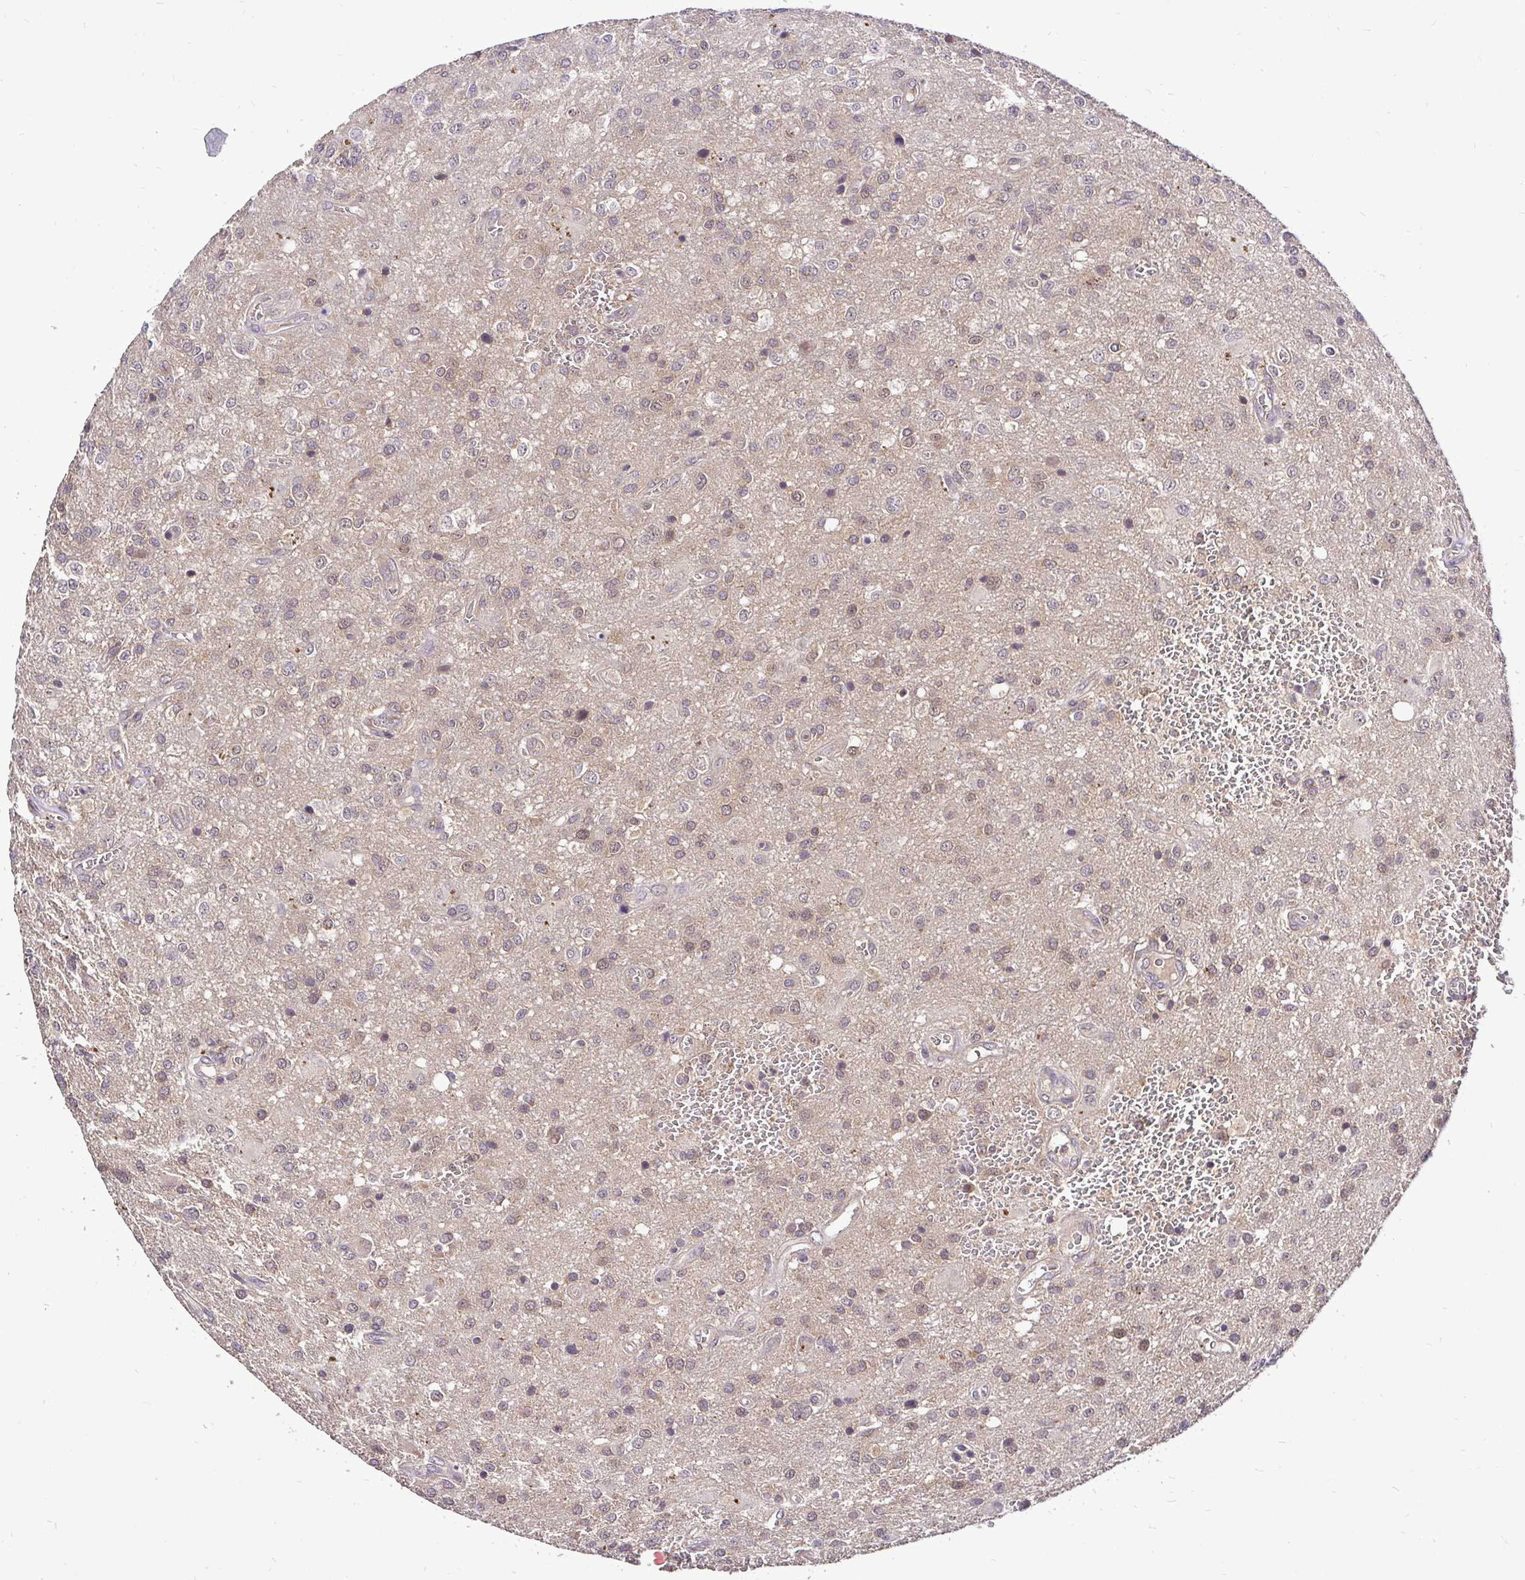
{"staining": {"intensity": "weak", "quantity": "25%-75%", "location": "cytoplasmic/membranous,nuclear"}, "tissue": "glioma", "cell_type": "Tumor cells", "image_type": "cancer", "snomed": [{"axis": "morphology", "description": "Glioma, malignant, Low grade"}, {"axis": "topography", "description": "Brain"}], "caption": "High-magnification brightfield microscopy of glioma stained with DAB (3,3'-diaminobenzidine) (brown) and counterstained with hematoxylin (blue). tumor cells exhibit weak cytoplasmic/membranous and nuclear positivity is present in approximately25%-75% of cells.", "gene": "UBE2M", "patient": {"sex": "male", "age": 66}}